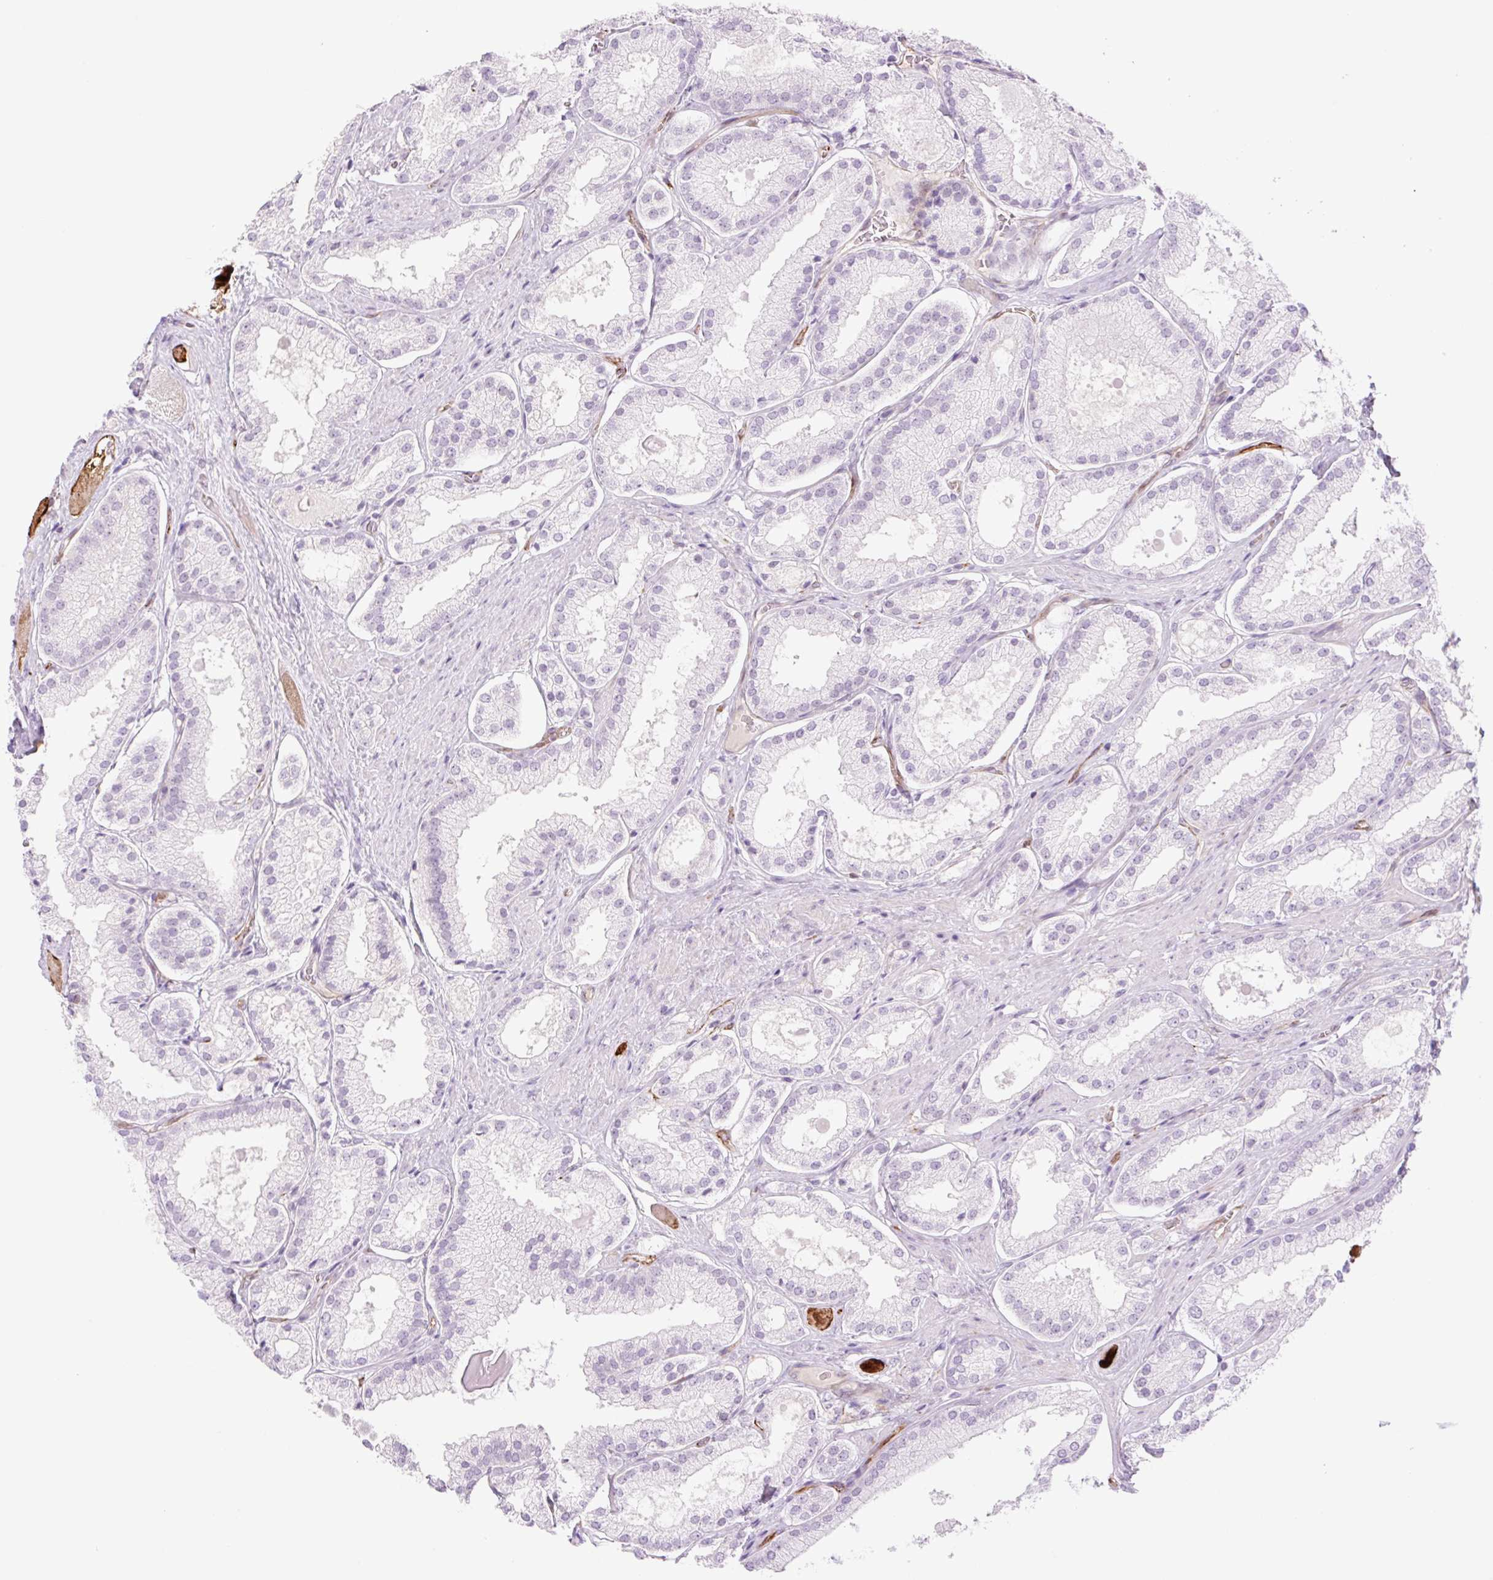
{"staining": {"intensity": "negative", "quantity": "none", "location": "none"}, "tissue": "prostate cancer", "cell_type": "Tumor cells", "image_type": "cancer", "snomed": [{"axis": "morphology", "description": "Adenocarcinoma, High grade"}, {"axis": "topography", "description": "Prostate"}], "caption": "Micrograph shows no protein staining in tumor cells of prostate cancer (adenocarcinoma (high-grade)) tissue. Brightfield microscopy of IHC stained with DAB (3,3'-diaminobenzidine) (brown) and hematoxylin (blue), captured at high magnification.", "gene": "ZFYVE21", "patient": {"sex": "male", "age": 68}}